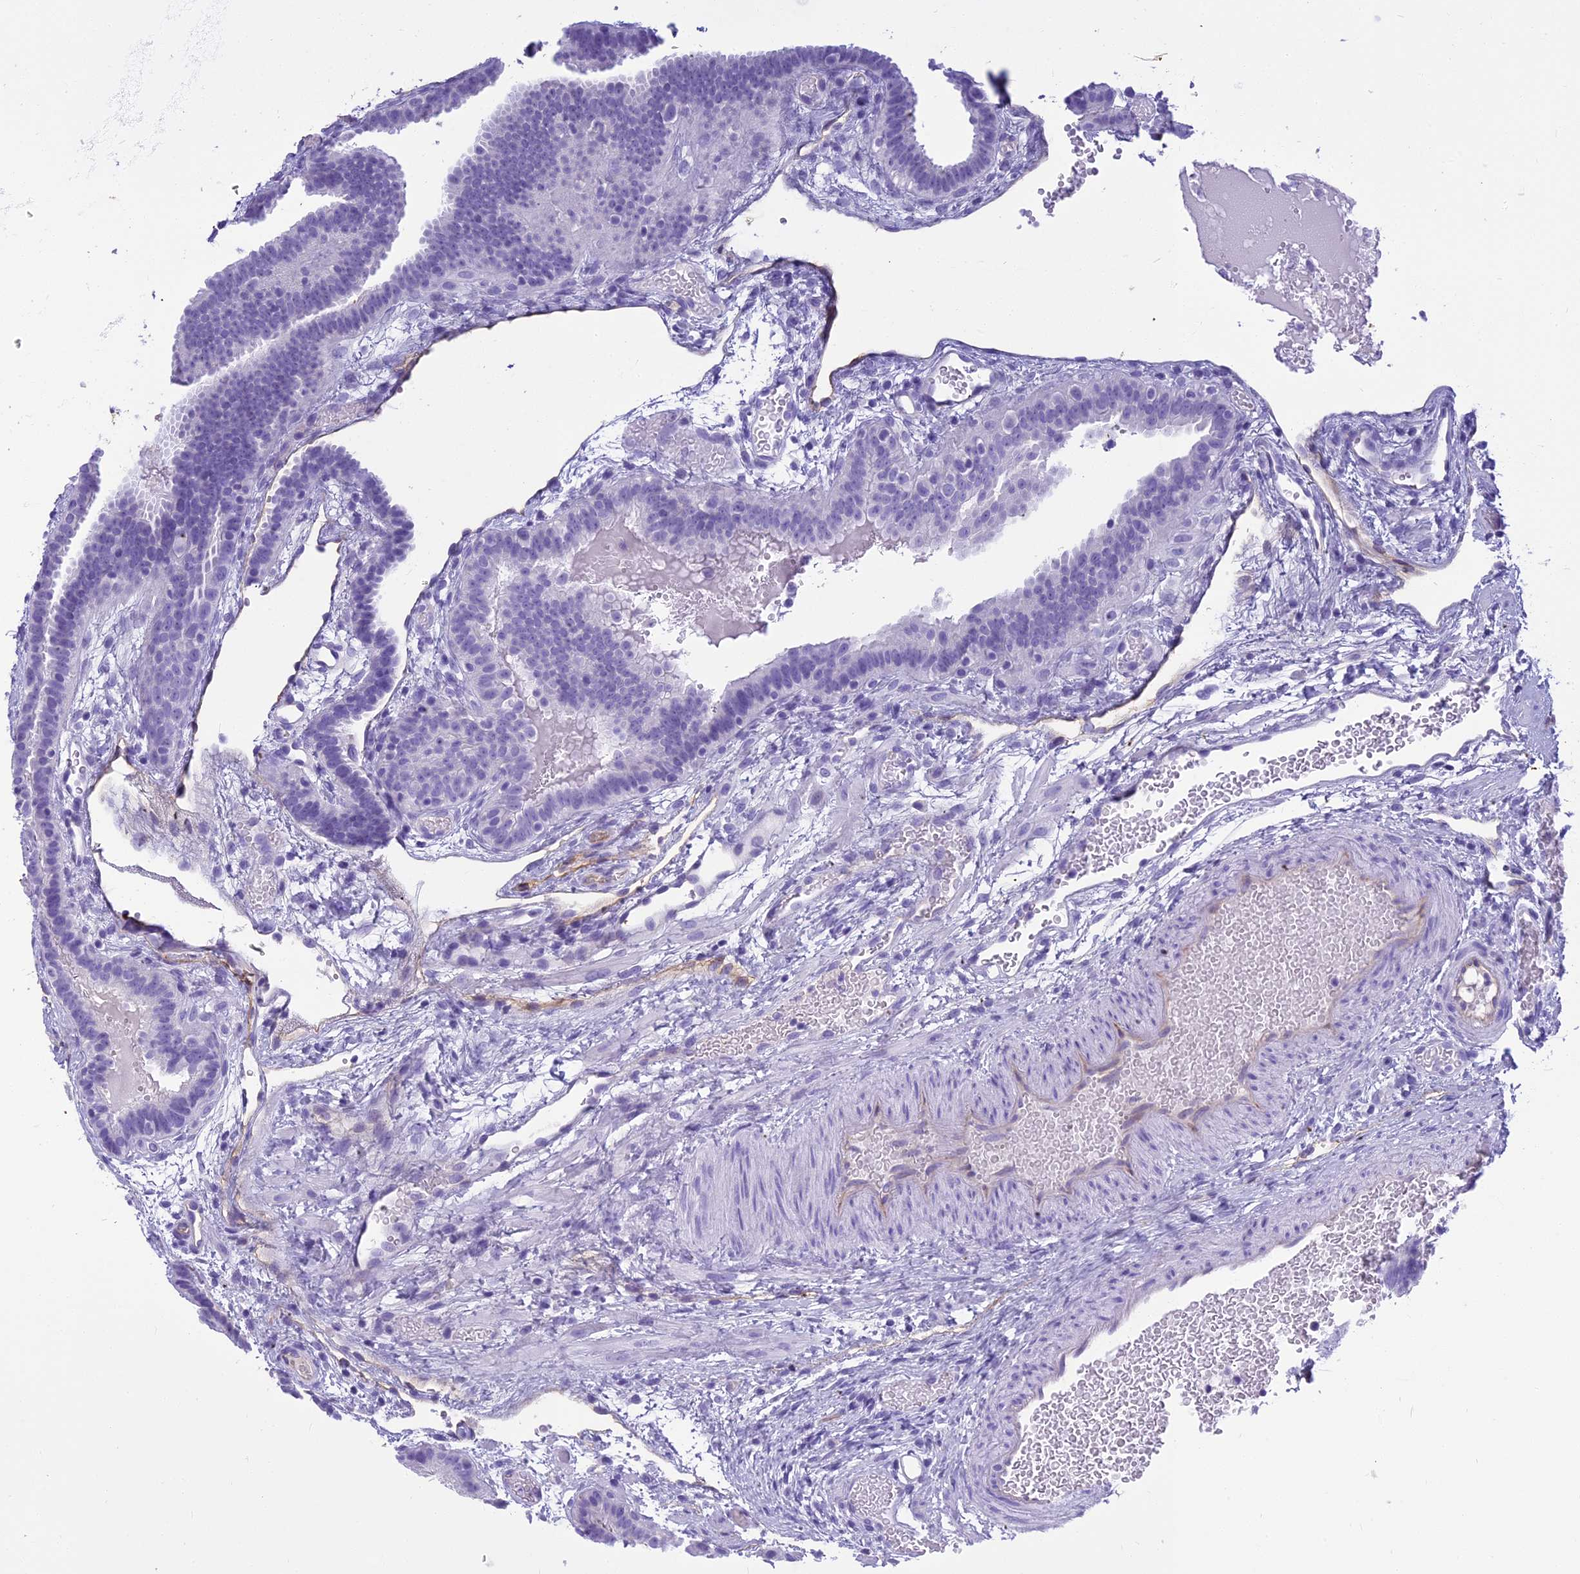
{"staining": {"intensity": "negative", "quantity": "none", "location": "none"}, "tissue": "fallopian tube", "cell_type": "Glandular cells", "image_type": "normal", "snomed": [{"axis": "morphology", "description": "Normal tissue, NOS"}, {"axis": "topography", "description": "Fallopian tube"}], "caption": "IHC histopathology image of benign human fallopian tube stained for a protein (brown), which shows no staining in glandular cells.", "gene": "NINJ1", "patient": {"sex": "female", "age": 37}}